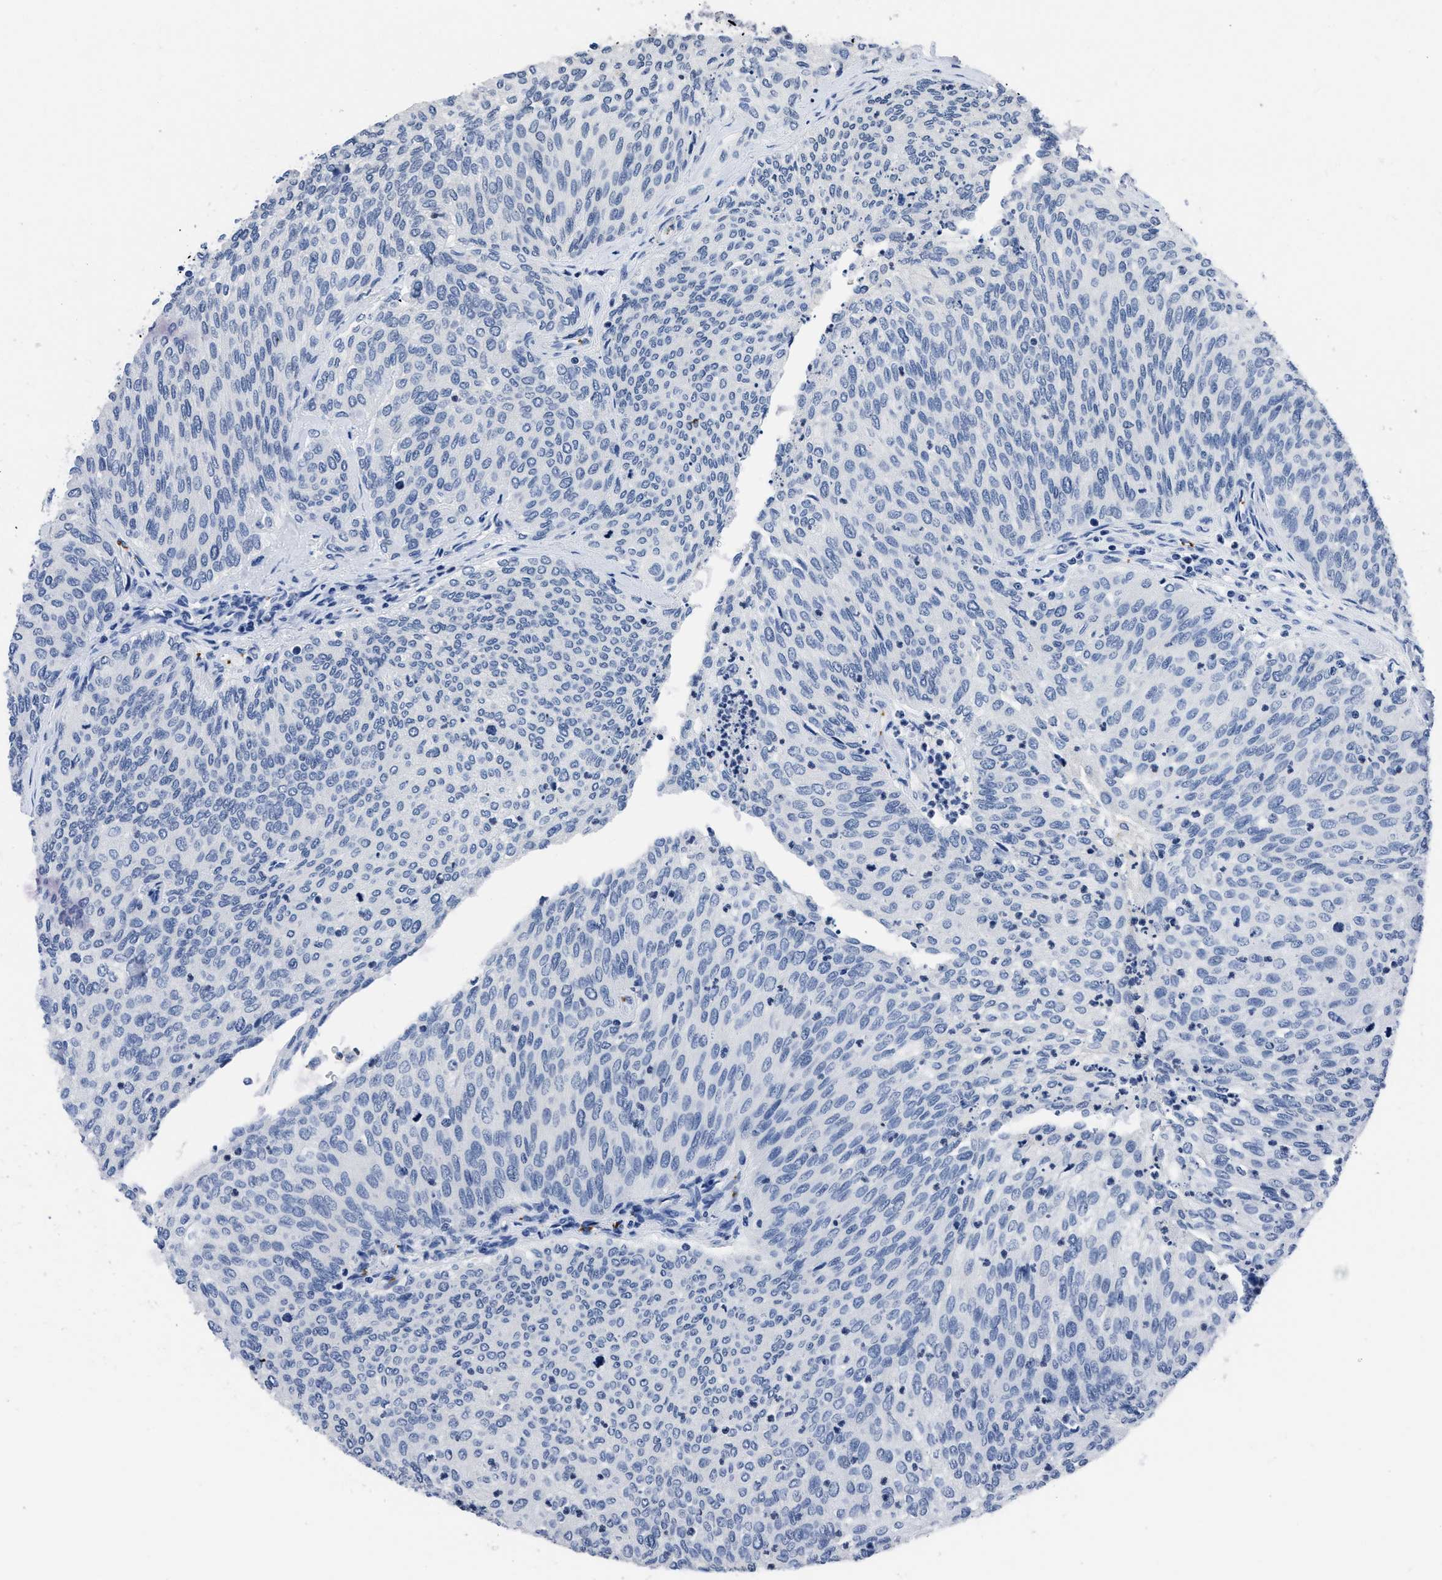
{"staining": {"intensity": "negative", "quantity": "none", "location": "none"}, "tissue": "urothelial cancer", "cell_type": "Tumor cells", "image_type": "cancer", "snomed": [{"axis": "morphology", "description": "Urothelial carcinoma, Low grade"}, {"axis": "topography", "description": "Urinary bladder"}], "caption": "Immunohistochemistry (IHC) image of neoplastic tissue: urothelial carcinoma (low-grade) stained with DAB (3,3'-diaminobenzidine) exhibits no significant protein positivity in tumor cells.", "gene": "ITGA2B", "patient": {"sex": "female", "age": 79}}